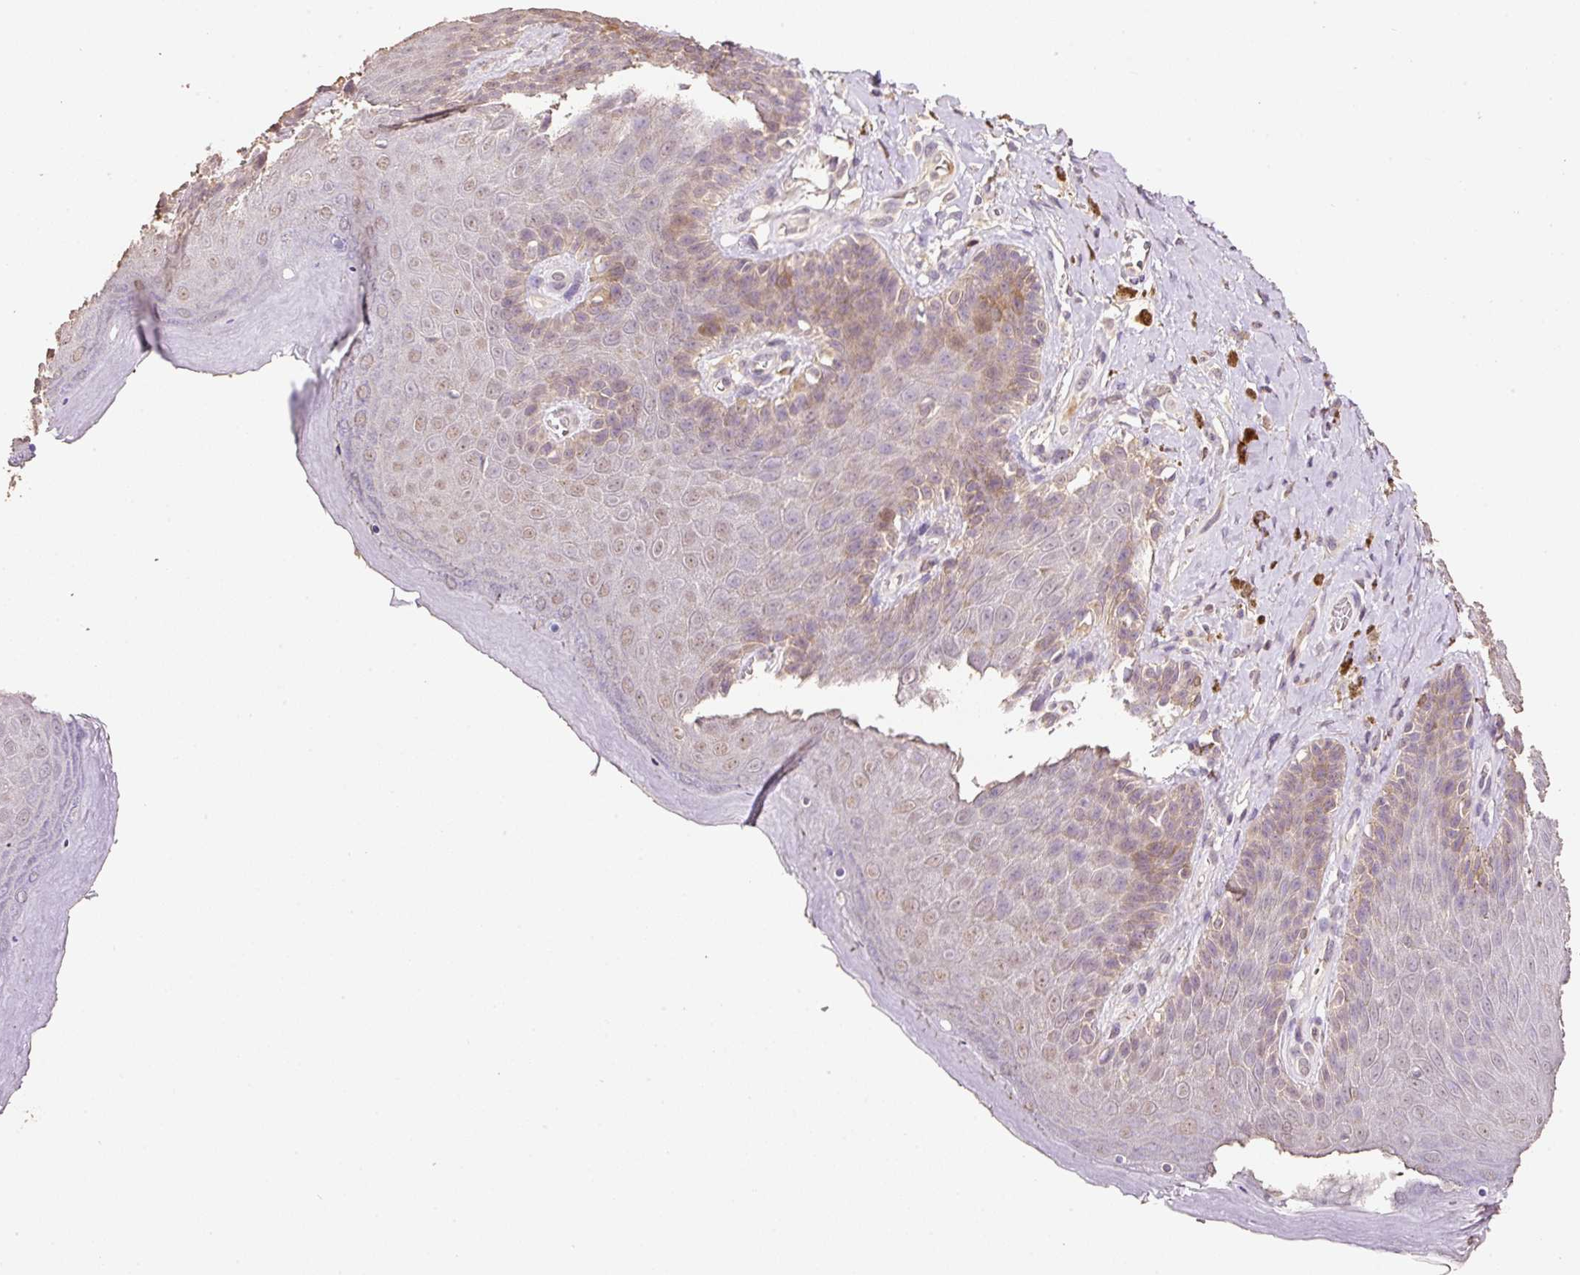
{"staining": {"intensity": "moderate", "quantity": "25%-75%", "location": "cytoplasmic/membranous"}, "tissue": "skin", "cell_type": "Epidermal cells", "image_type": "normal", "snomed": [{"axis": "morphology", "description": "Normal tissue, NOS"}, {"axis": "topography", "description": "Anal"}, {"axis": "topography", "description": "Peripheral nerve tissue"}], "caption": "High-power microscopy captured an immunohistochemistry (IHC) micrograph of benign skin, revealing moderate cytoplasmic/membranous positivity in about 25%-75% of epidermal cells. Nuclei are stained in blue.", "gene": "HERC2", "patient": {"sex": "male", "age": 53}}